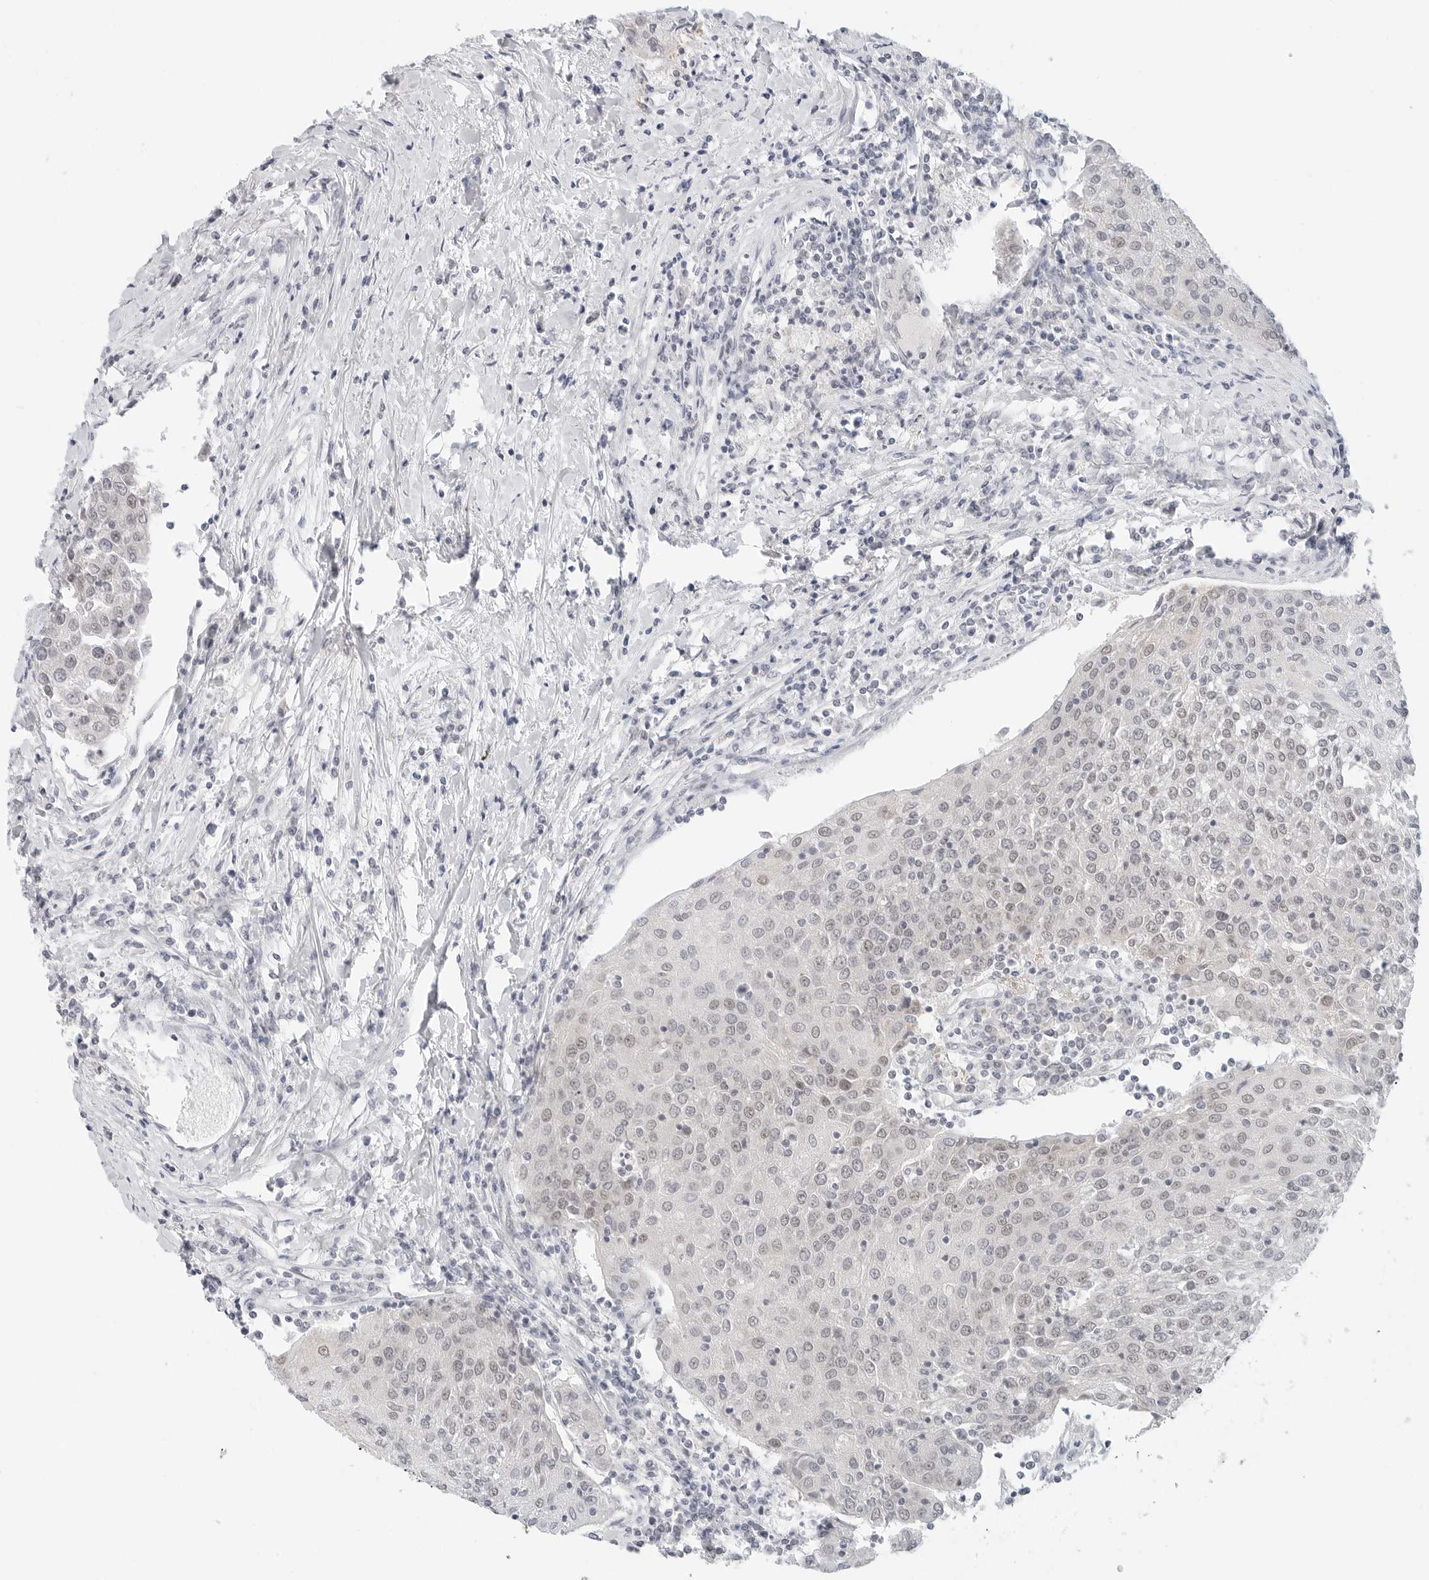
{"staining": {"intensity": "weak", "quantity": "25%-75%", "location": "nuclear"}, "tissue": "urothelial cancer", "cell_type": "Tumor cells", "image_type": "cancer", "snomed": [{"axis": "morphology", "description": "Urothelial carcinoma, High grade"}, {"axis": "topography", "description": "Urinary bladder"}], "caption": "Urothelial cancer was stained to show a protein in brown. There is low levels of weak nuclear positivity in about 25%-75% of tumor cells.", "gene": "TSEN2", "patient": {"sex": "female", "age": 85}}